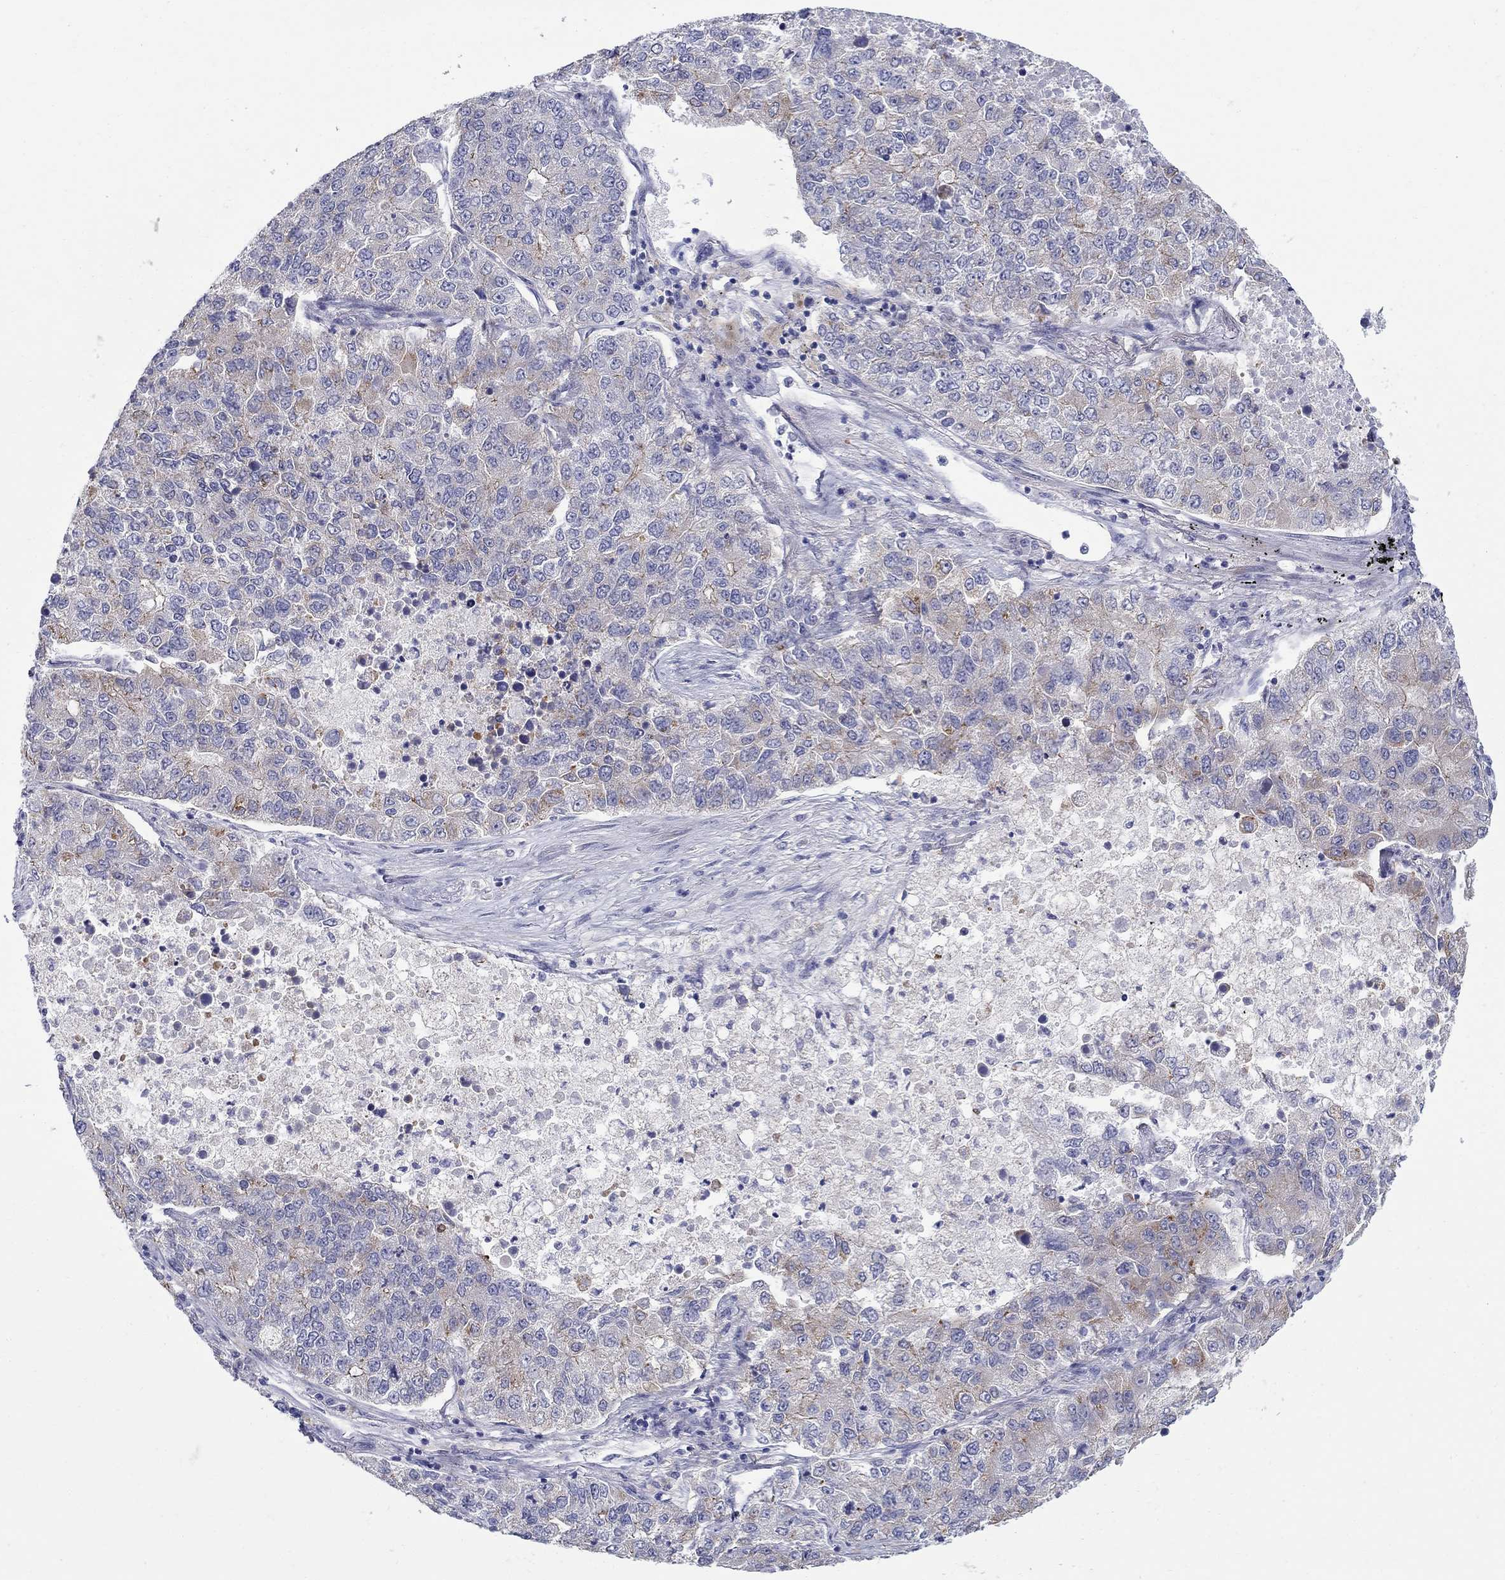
{"staining": {"intensity": "weak", "quantity": "<25%", "location": "cytoplasmic/membranous"}, "tissue": "lung cancer", "cell_type": "Tumor cells", "image_type": "cancer", "snomed": [{"axis": "morphology", "description": "Adenocarcinoma, NOS"}, {"axis": "topography", "description": "Lung"}], "caption": "Lung adenocarcinoma stained for a protein using immunohistochemistry (IHC) shows no staining tumor cells.", "gene": "QRFPR", "patient": {"sex": "male", "age": 49}}